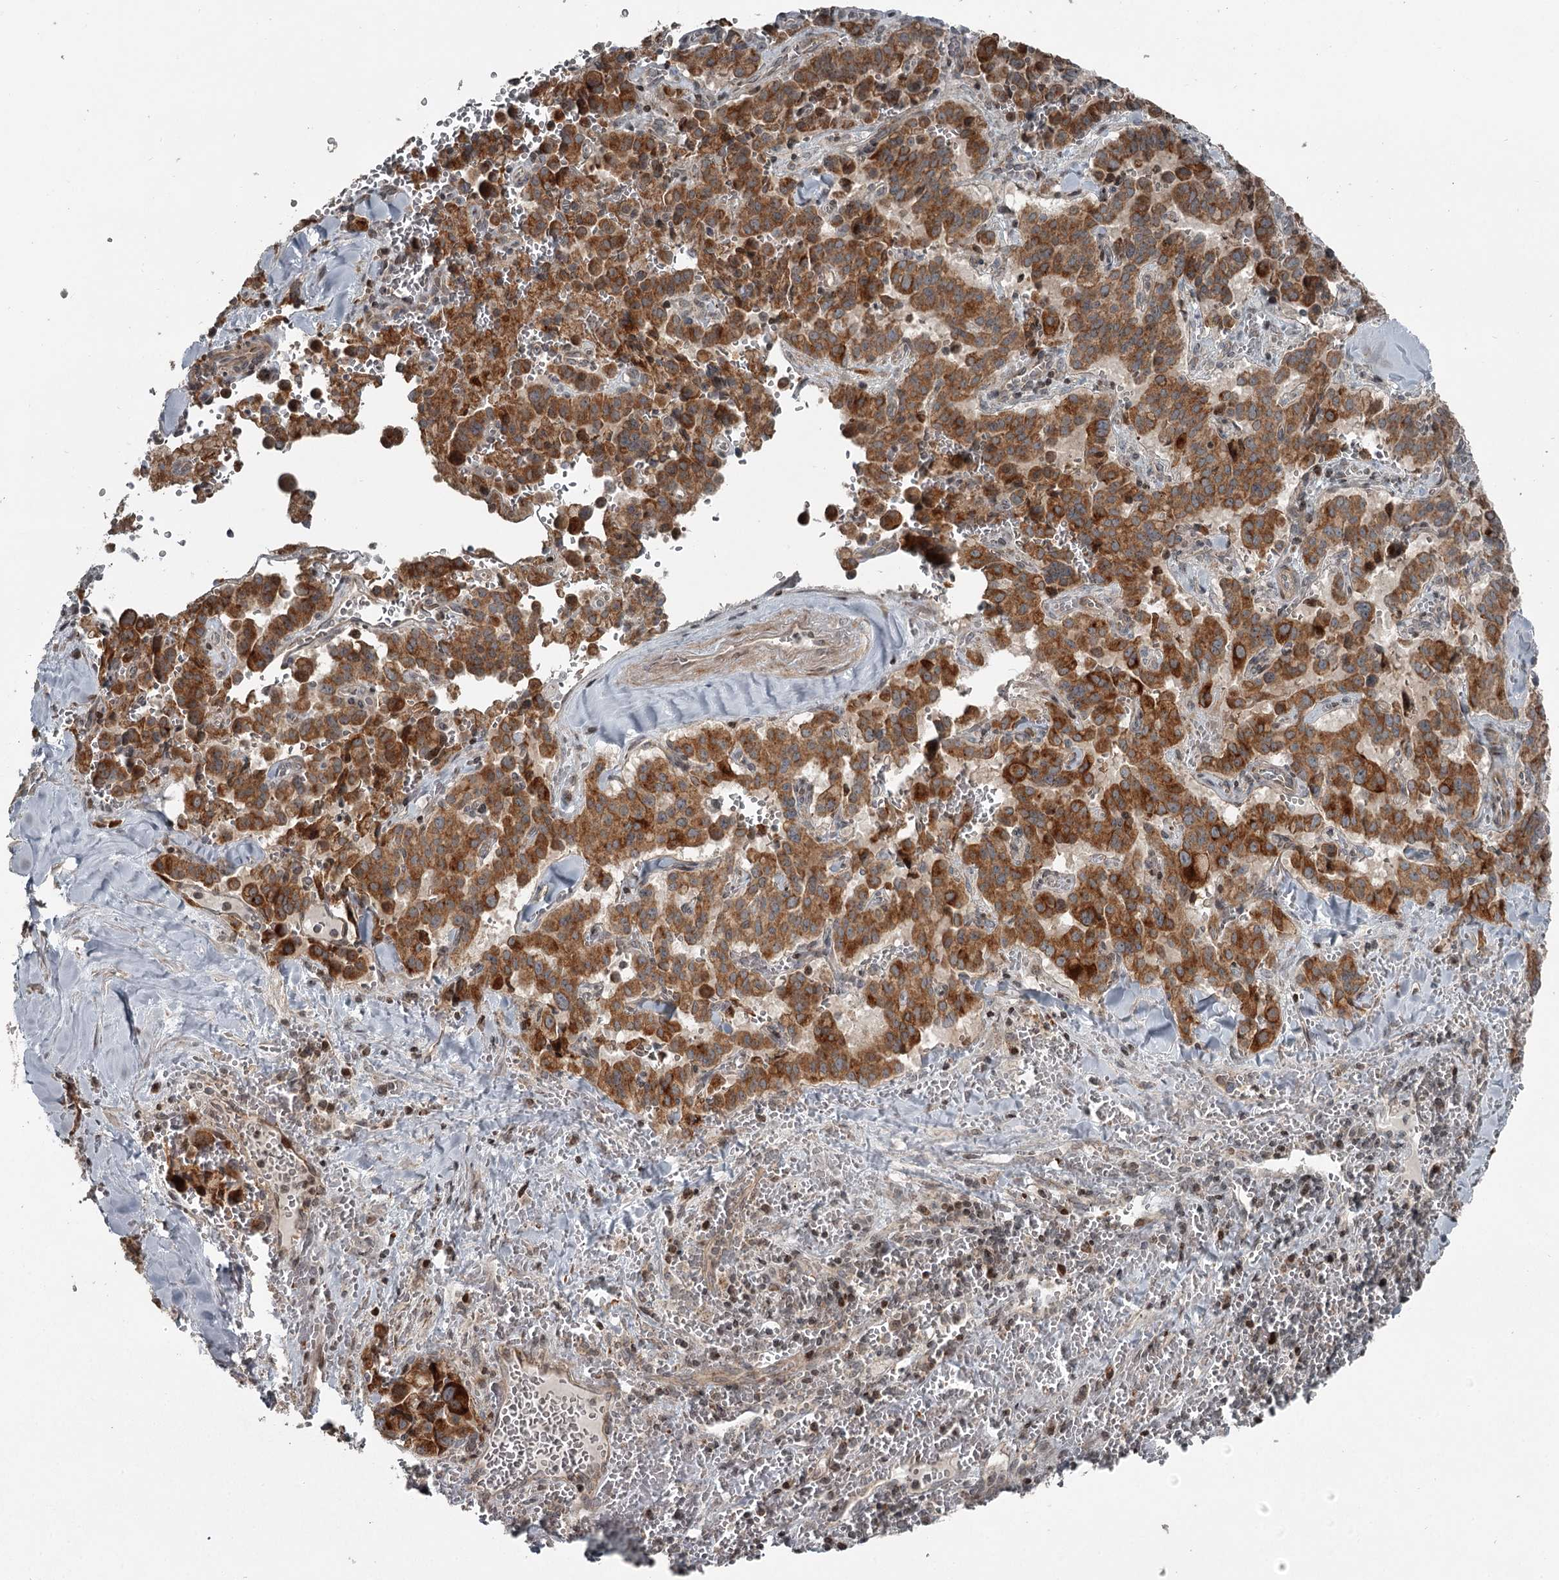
{"staining": {"intensity": "strong", "quantity": ">75%", "location": "cytoplasmic/membranous"}, "tissue": "pancreatic cancer", "cell_type": "Tumor cells", "image_type": "cancer", "snomed": [{"axis": "morphology", "description": "Adenocarcinoma, NOS"}, {"axis": "topography", "description": "Pancreas"}], "caption": "A histopathology image showing strong cytoplasmic/membranous expression in about >75% of tumor cells in pancreatic cancer, as visualized by brown immunohistochemical staining.", "gene": "RASSF8", "patient": {"sex": "male", "age": 65}}